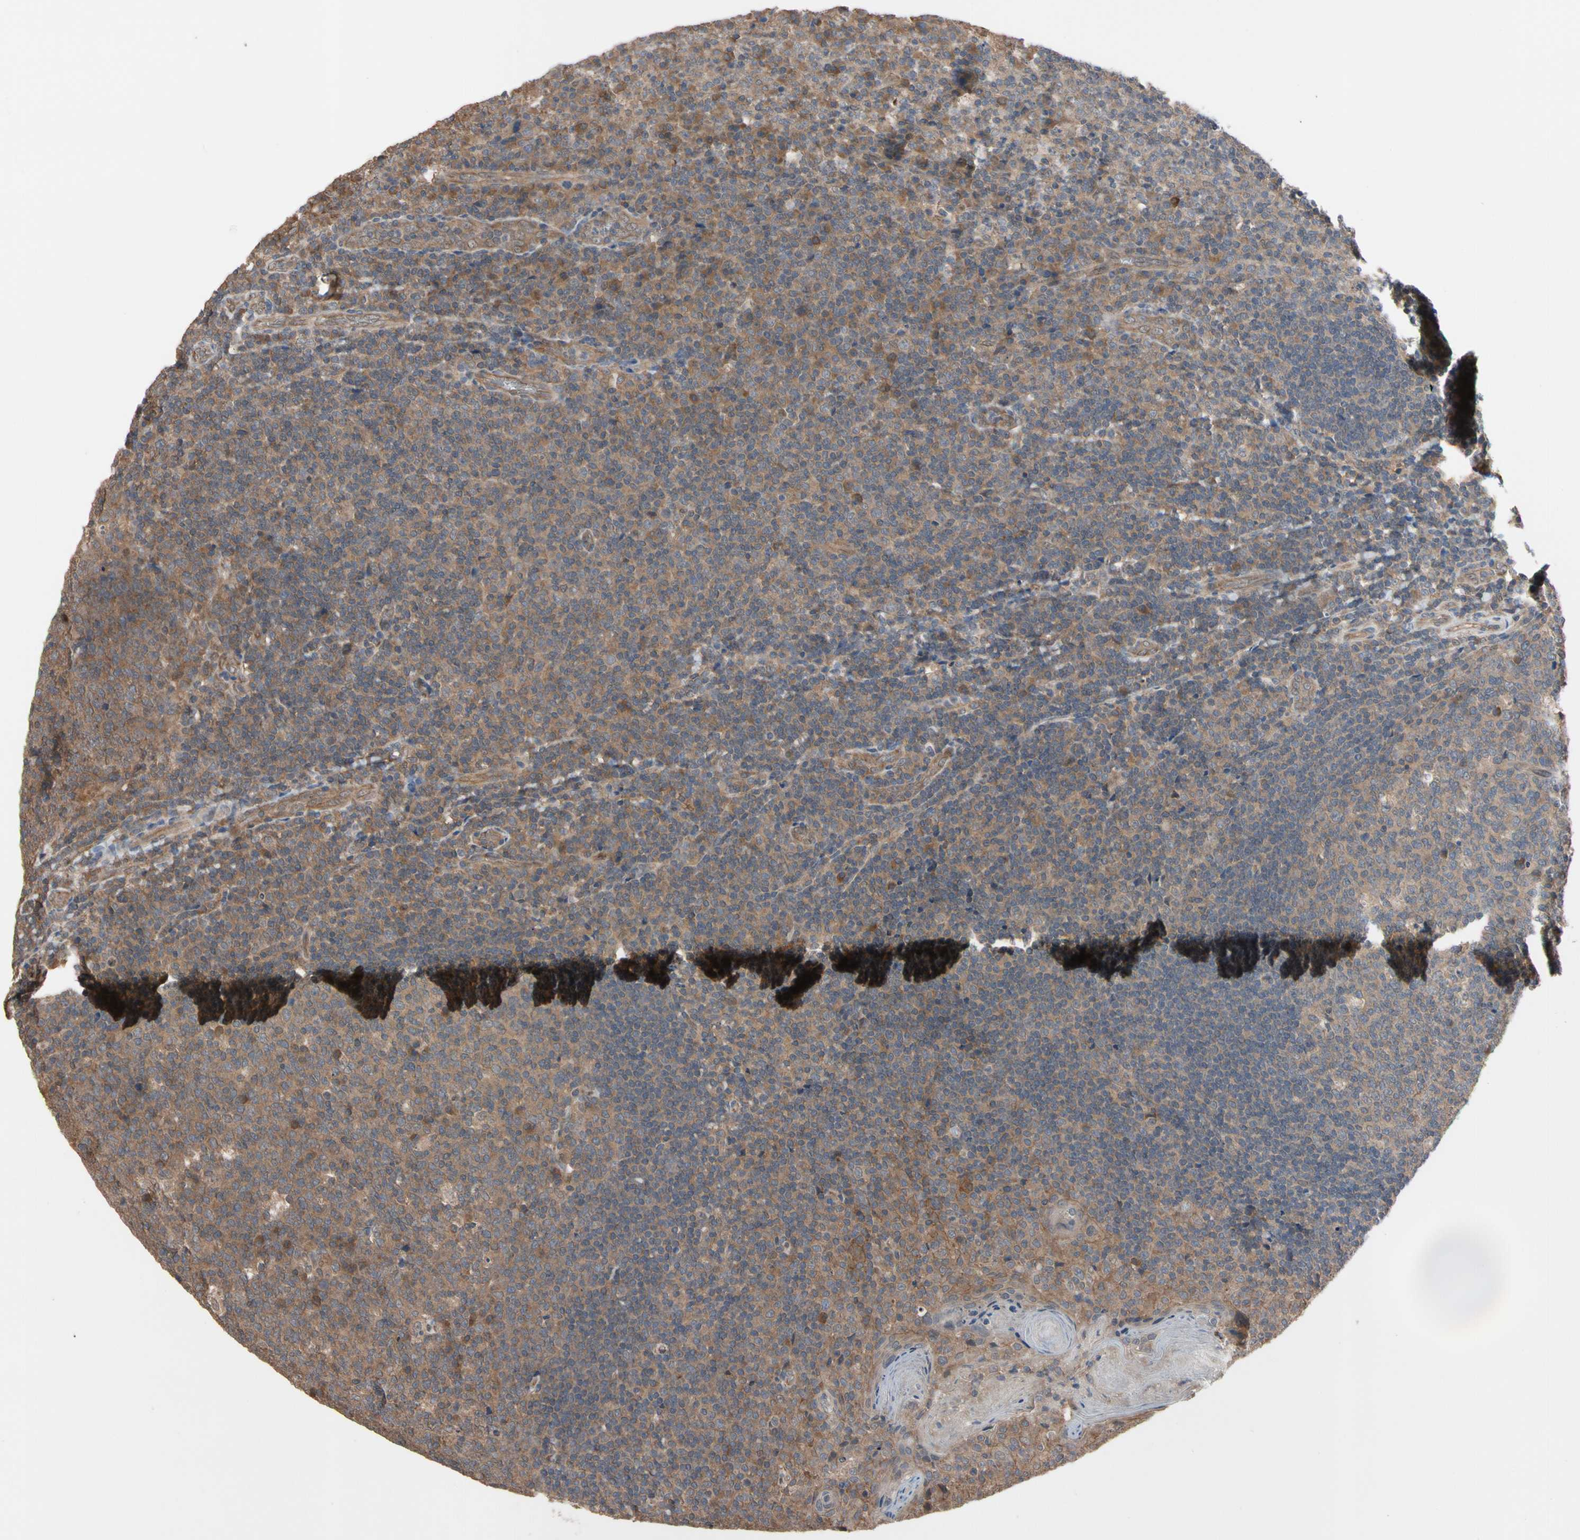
{"staining": {"intensity": "moderate", "quantity": ">75%", "location": "cytoplasmic/membranous"}, "tissue": "tonsil", "cell_type": "Germinal center cells", "image_type": "normal", "snomed": [{"axis": "morphology", "description": "Normal tissue, NOS"}, {"axis": "topography", "description": "Tonsil"}], "caption": "The histopathology image reveals staining of benign tonsil, revealing moderate cytoplasmic/membranous protein staining (brown color) within germinal center cells. (IHC, brightfield microscopy, high magnification).", "gene": "DPP8", "patient": {"sex": "male", "age": 17}}